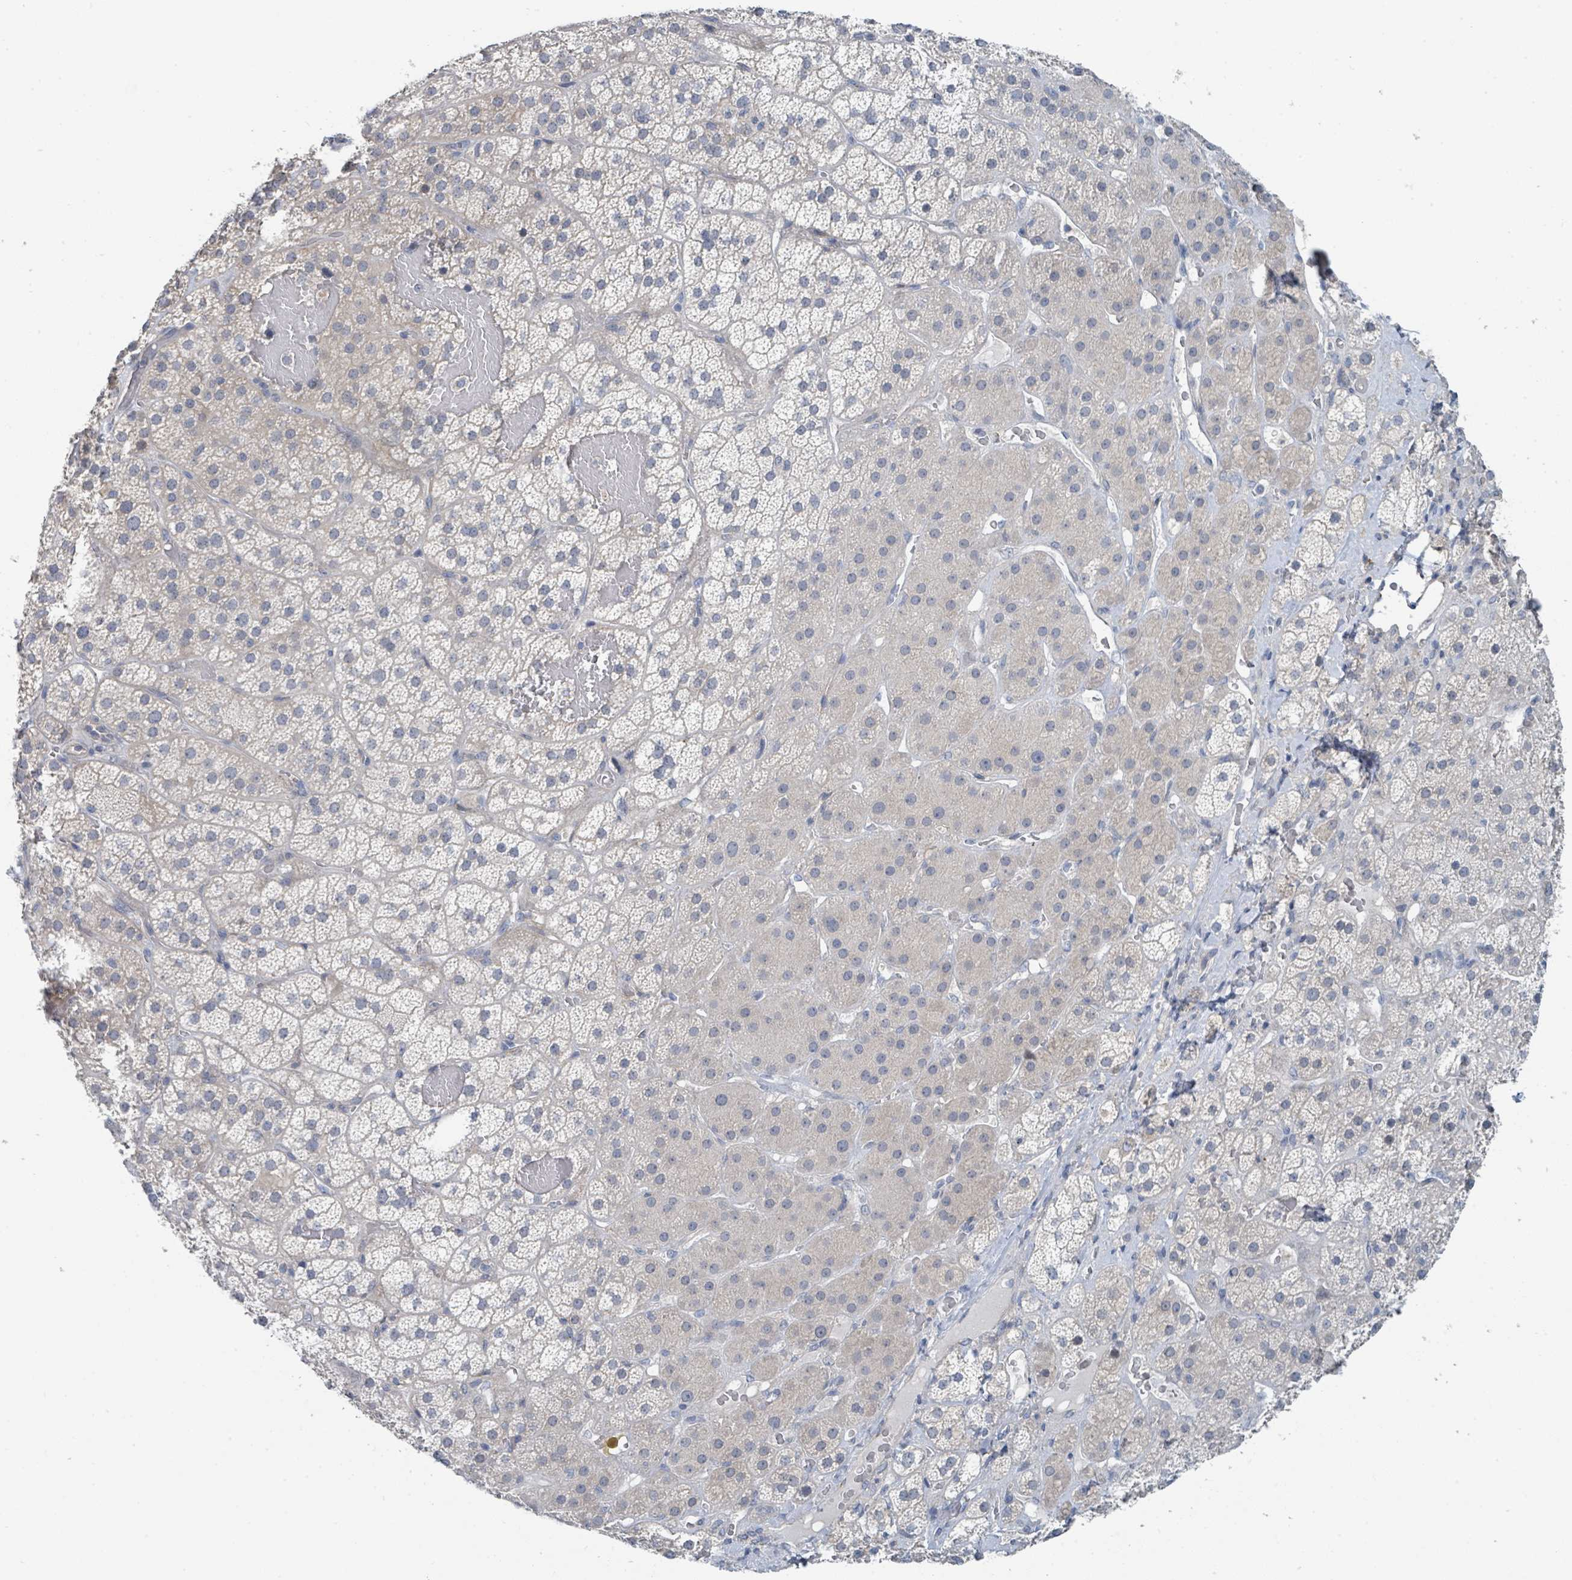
{"staining": {"intensity": "weak", "quantity": "<25%", "location": "cytoplasmic/membranous"}, "tissue": "adrenal gland", "cell_type": "Glandular cells", "image_type": "normal", "snomed": [{"axis": "morphology", "description": "Normal tissue, NOS"}, {"axis": "topography", "description": "Adrenal gland"}], "caption": "High magnification brightfield microscopy of benign adrenal gland stained with DAB (brown) and counterstained with hematoxylin (blue): glandular cells show no significant staining.", "gene": "ANKRD55", "patient": {"sex": "male", "age": 57}}